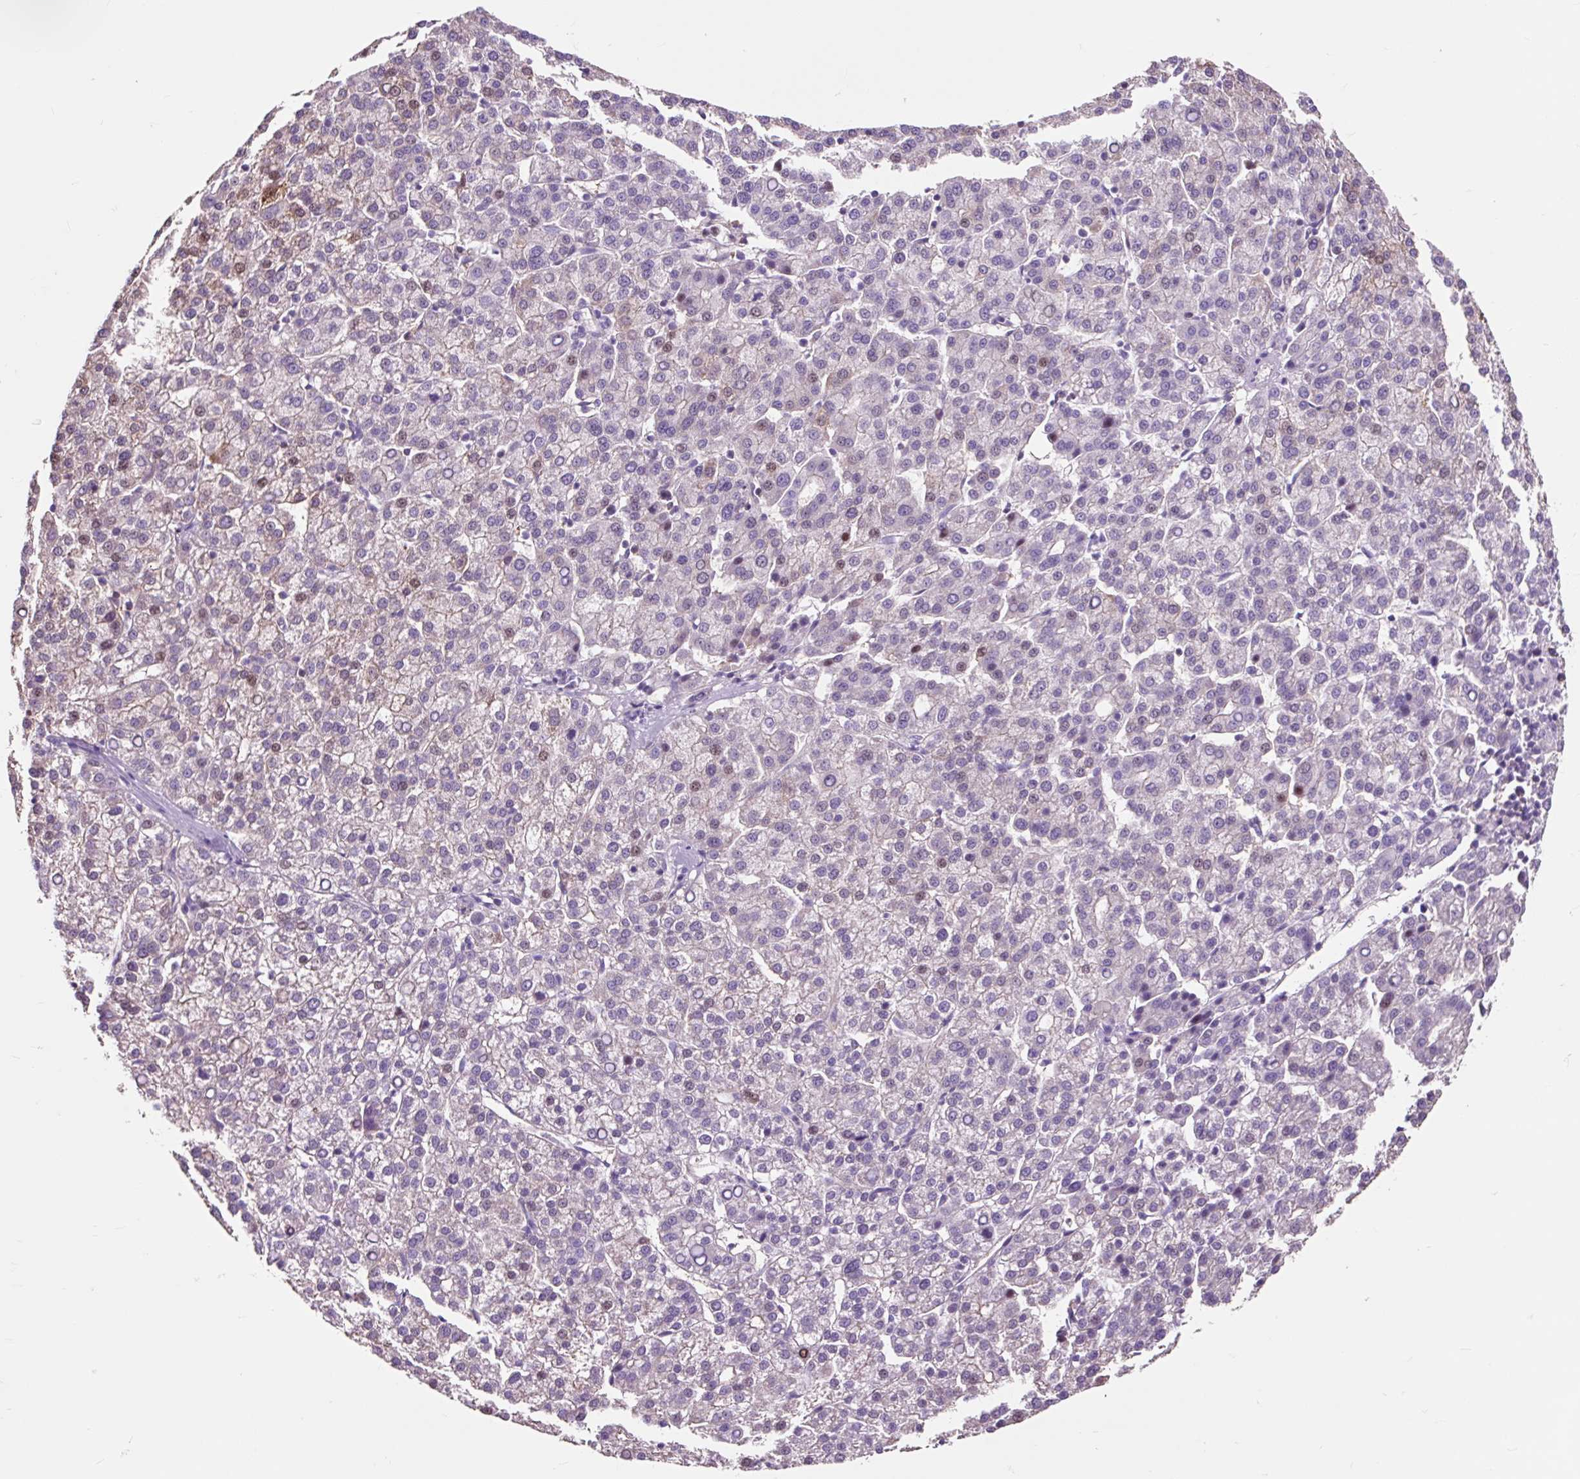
{"staining": {"intensity": "negative", "quantity": "none", "location": "none"}, "tissue": "liver cancer", "cell_type": "Tumor cells", "image_type": "cancer", "snomed": [{"axis": "morphology", "description": "Carcinoma, Hepatocellular, NOS"}, {"axis": "topography", "description": "Liver"}], "caption": "This is an immunohistochemistry image of human liver hepatocellular carcinoma. There is no expression in tumor cells.", "gene": "OR10A7", "patient": {"sex": "female", "age": 58}}